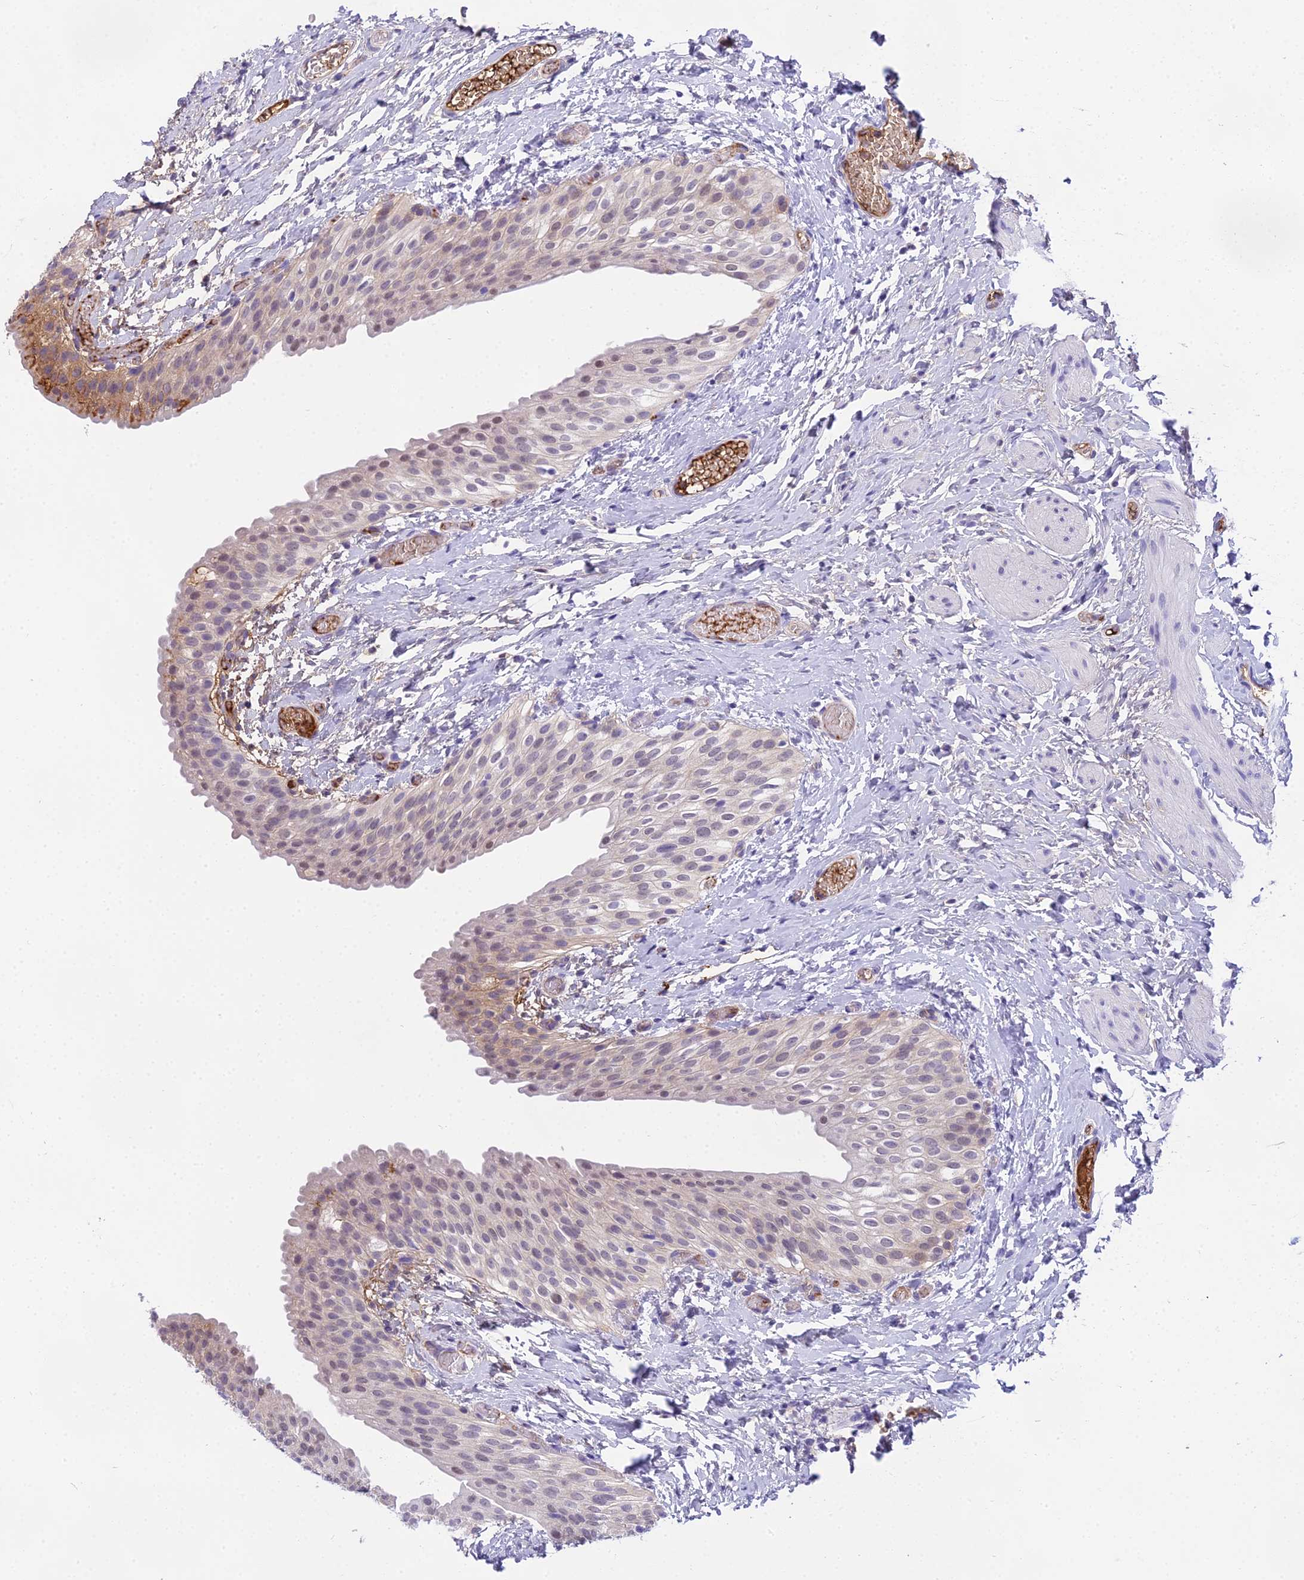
{"staining": {"intensity": "weak", "quantity": "25%-75%", "location": "cytoplasmic/membranous,nuclear"}, "tissue": "urinary bladder", "cell_type": "Urothelial cells", "image_type": "normal", "snomed": [{"axis": "morphology", "description": "Normal tissue, NOS"}, {"axis": "topography", "description": "Urinary bladder"}], "caption": "About 25%-75% of urothelial cells in benign human urinary bladder exhibit weak cytoplasmic/membranous,nuclear protein positivity as visualized by brown immunohistochemical staining.", "gene": "MAT2A", "patient": {"sex": "male", "age": 1}}